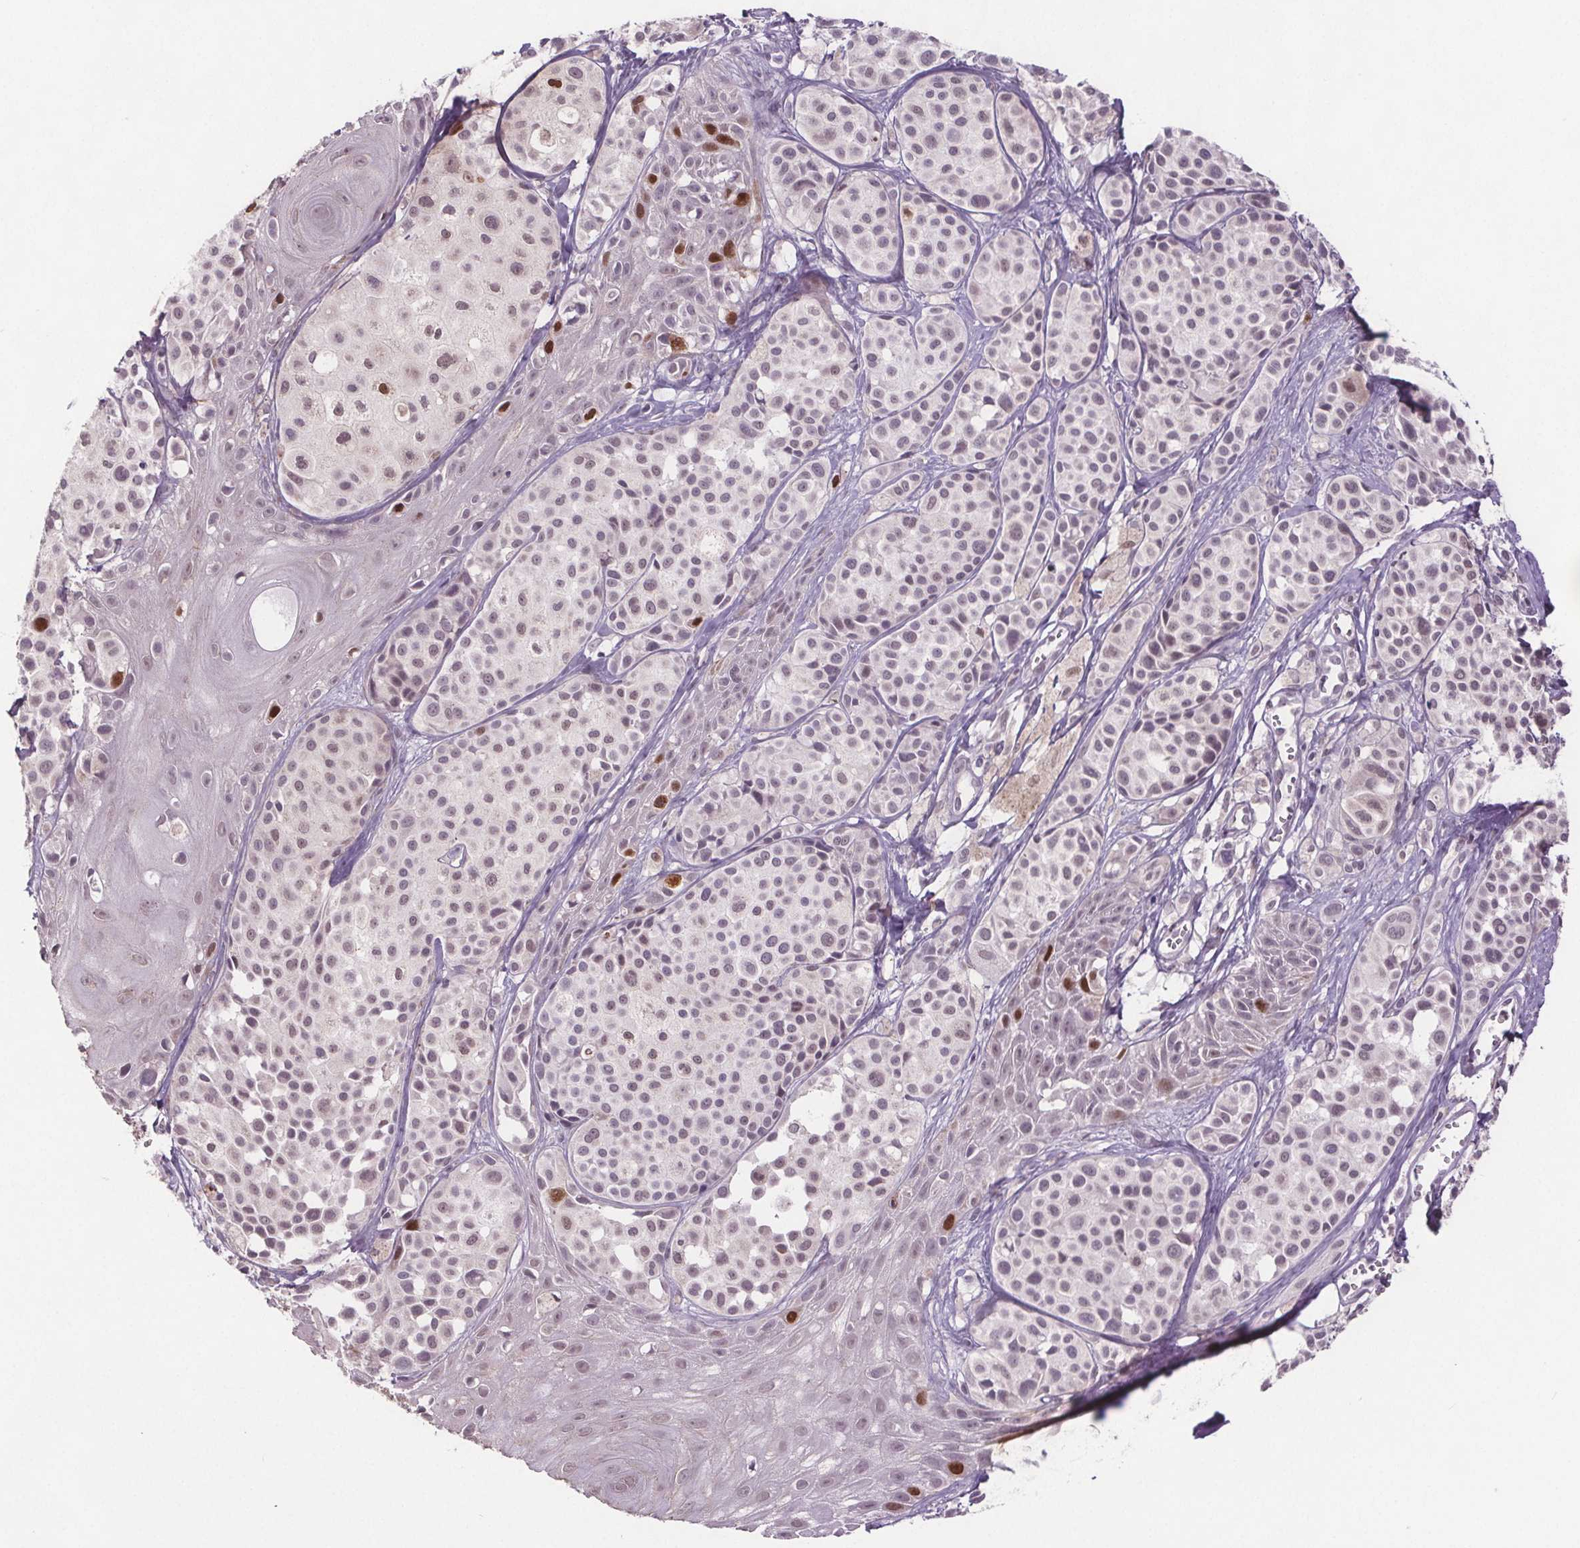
{"staining": {"intensity": "negative", "quantity": "none", "location": "none"}, "tissue": "melanoma", "cell_type": "Tumor cells", "image_type": "cancer", "snomed": [{"axis": "morphology", "description": "Malignant melanoma, NOS"}, {"axis": "topography", "description": "Skin"}], "caption": "The histopathology image displays no staining of tumor cells in malignant melanoma. (DAB (3,3'-diaminobenzidine) IHC with hematoxylin counter stain).", "gene": "CENPF", "patient": {"sex": "male", "age": 77}}